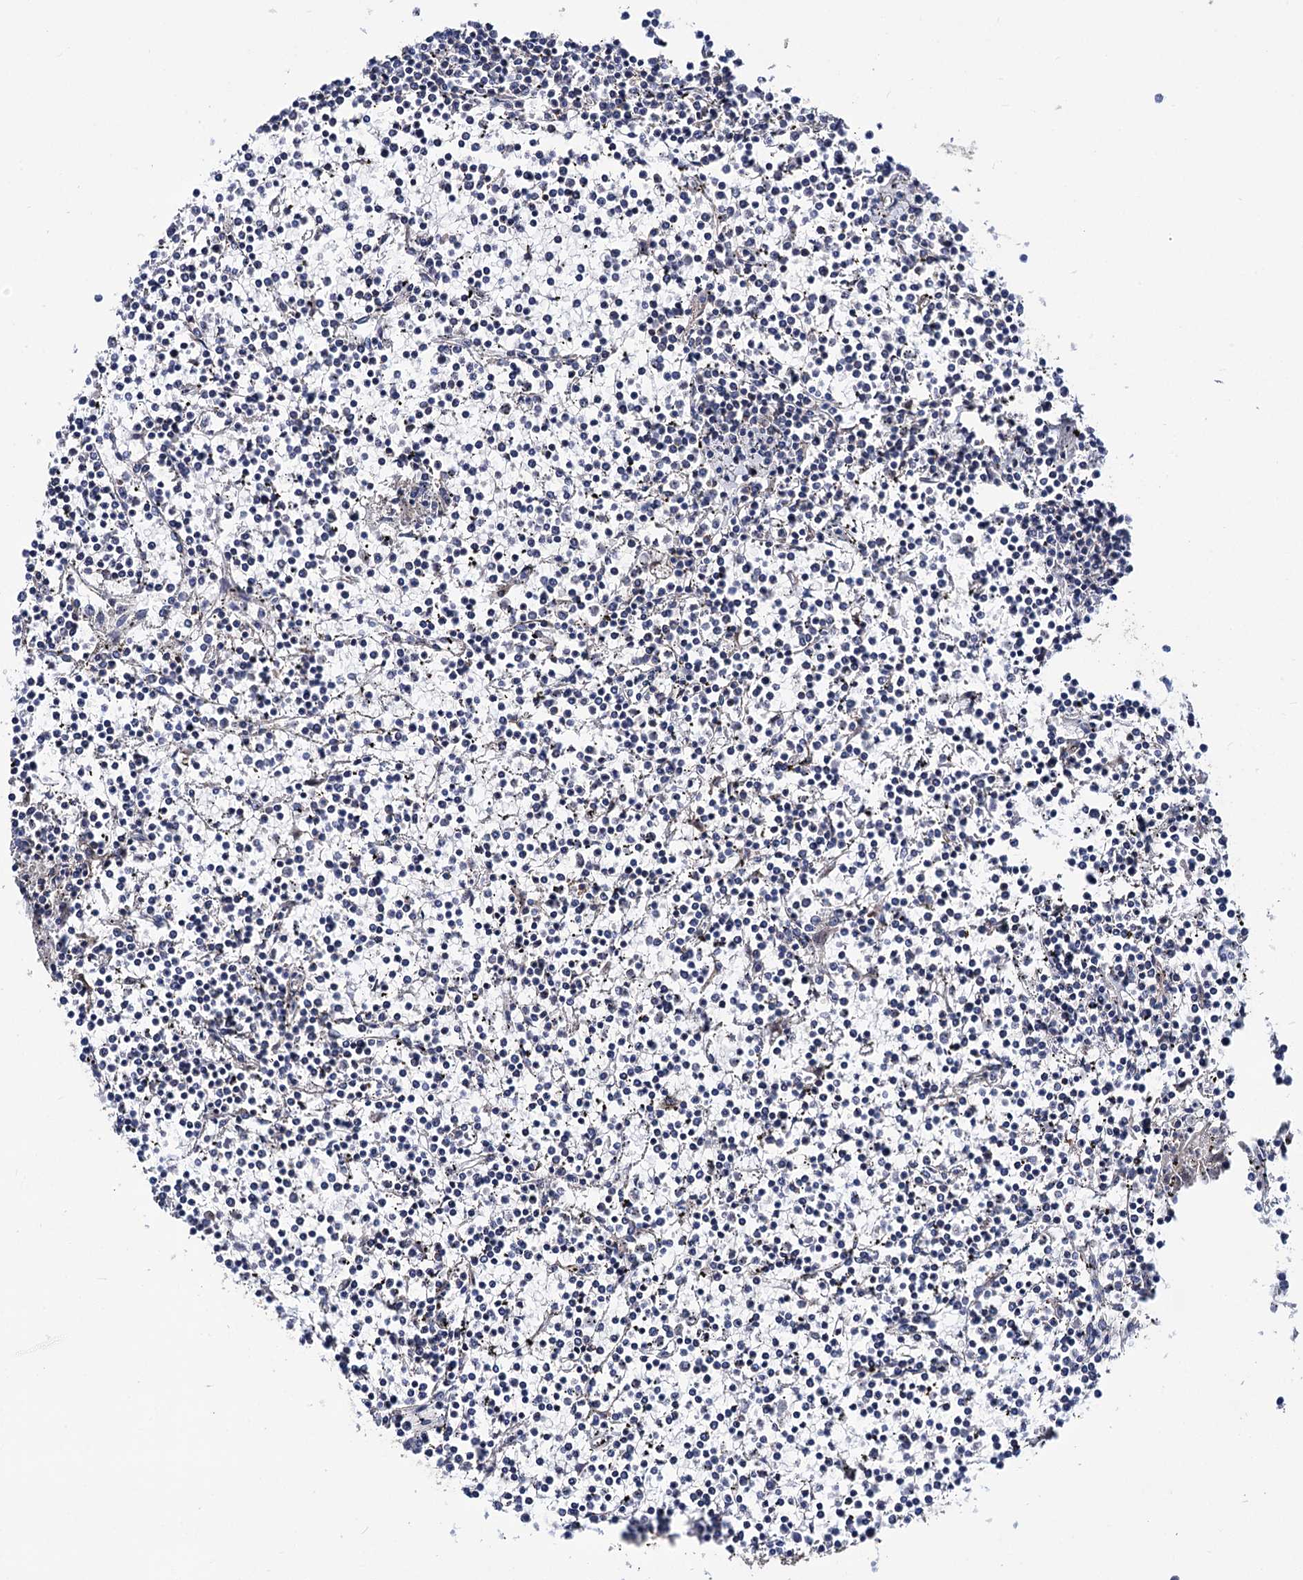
{"staining": {"intensity": "negative", "quantity": "none", "location": "none"}, "tissue": "lymphoma", "cell_type": "Tumor cells", "image_type": "cancer", "snomed": [{"axis": "morphology", "description": "Malignant lymphoma, non-Hodgkin's type, Low grade"}, {"axis": "topography", "description": "Spleen"}], "caption": "DAB immunohistochemical staining of low-grade malignant lymphoma, non-Hodgkin's type exhibits no significant positivity in tumor cells. (IHC, brightfield microscopy, high magnification).", "gene": "DEF6", "patient": {"sex": "female", "age": 19}}